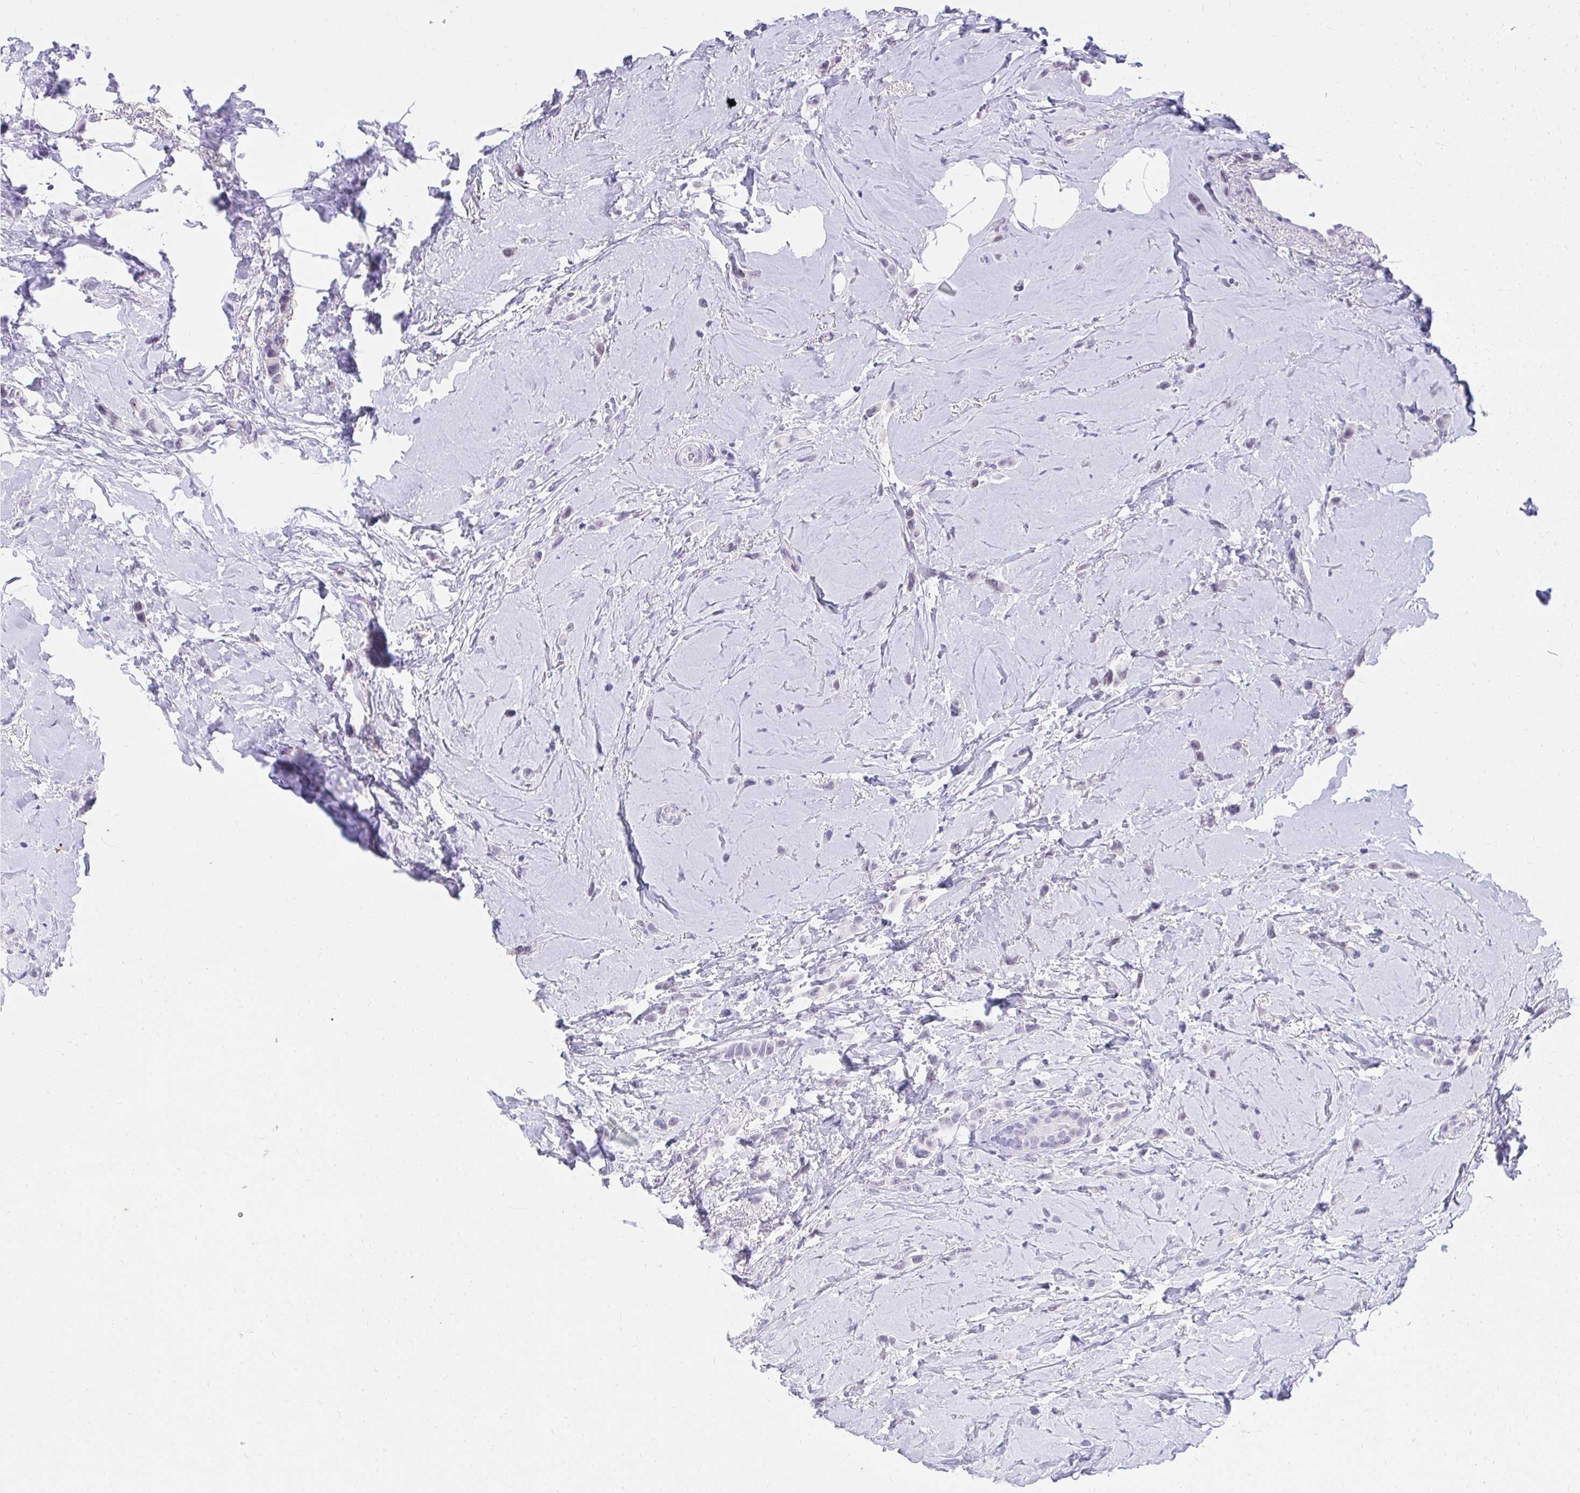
{"staining": {"intensity": "negative", "quantity": "none", "location": "none"}, "tissue": "breast cancer", "cell_type": "Tumor cells", "image_type": "cancer", "snomed": [{"axis": "morphology", "description": "Lobular carcinoma"}, {"axis": "topography", "description": "Breast"}], "caption": "The histopathology image displays no staining of tumor cells in lobular carcinoma (breast). The staining is performed using DAB (3,3'-diaminobenzidine) brown chromogen with nuclei counter-stained in using hematoxylin.", "gene": "KLK1", "patient": {"sex": "female", "age": 66}}